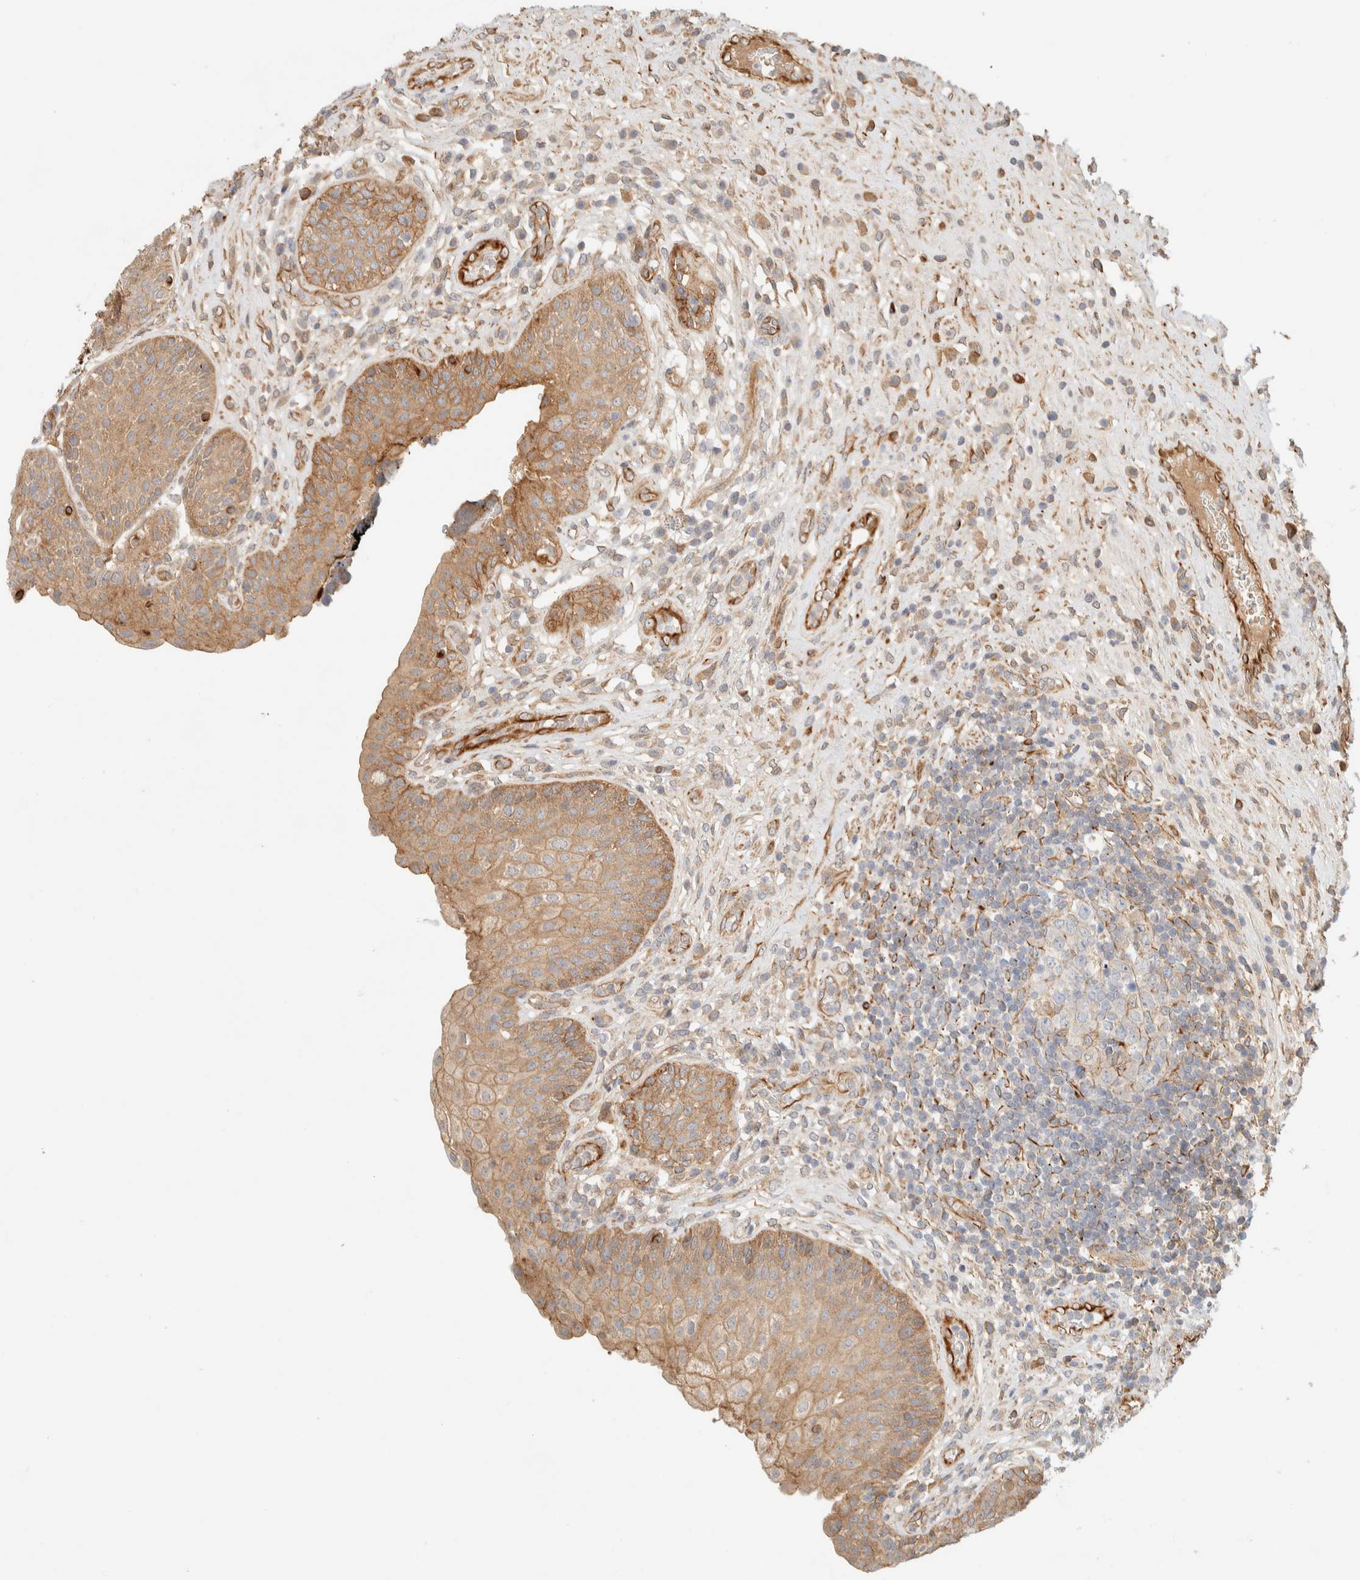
{"staining": {"intensity": "weak", "quantity": ">75%", "location": "cytoplasmic/membranous"}, "tissue": "urinary bladder", "cell_type": "Urothelial cells", "image_type": "normal", "snomed": [{"axis": "morphology", "description": "Normal tissue, NOS"}, {"axis": "topography", "description": "Urinary bladder"}], "caption": "Immunohistochemical staining of unremarkable human urinary bladder demonstrates weak cytoplasmic/membranous protein staining in about >75% of urothelial cells. The staining is performed using DAB (3,3'-diaminobenzidine) brown chromogen to label protein expression. The nuclei are counter-stained blue using hematoxylin.", "gene": "FAT1", "patient": {"sex": "female", "age": 62}}